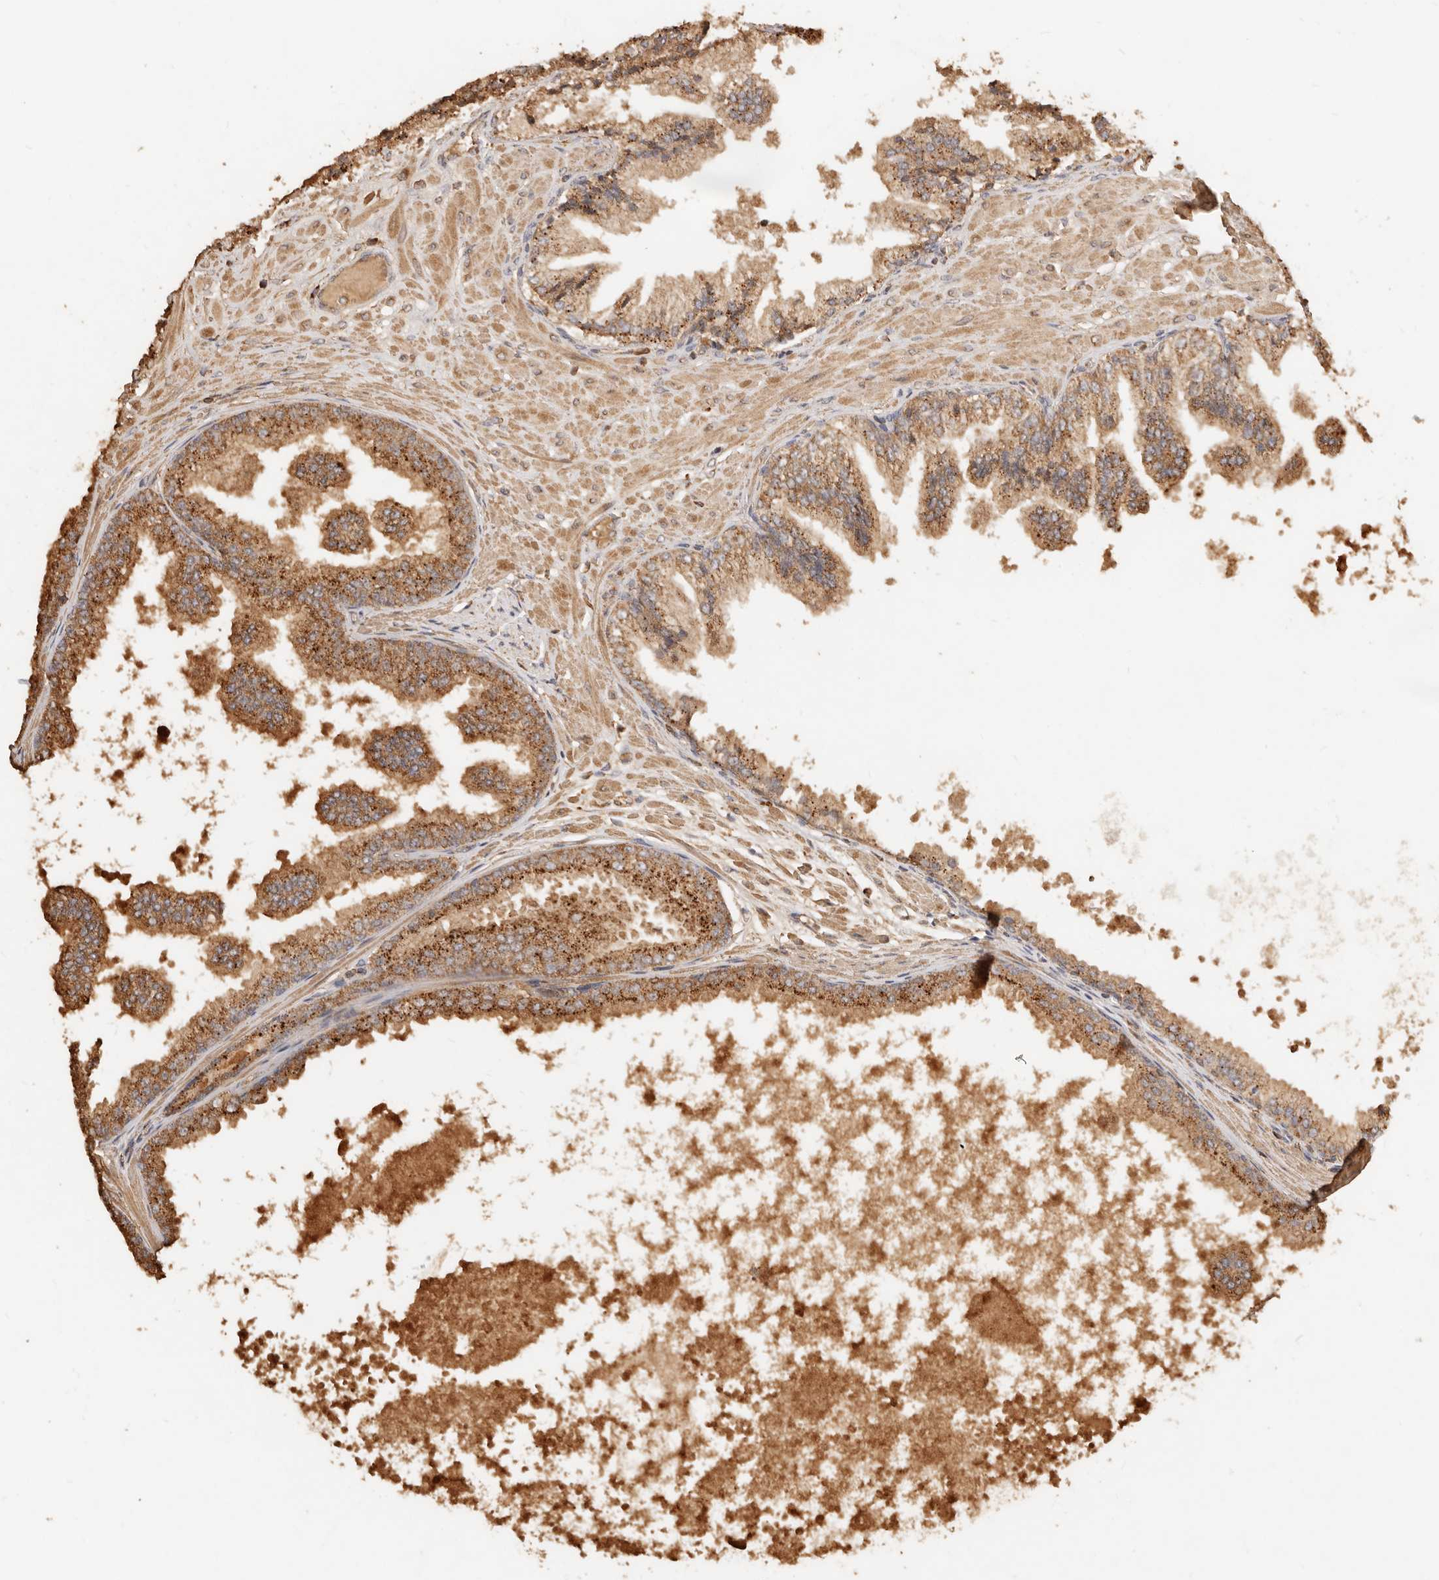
{"staining": {"intensity": "strong", "quantity": ">75%", "location": "cytoplasmic/membranous"}, "tissue": "prostate cancer", "cell_type": "Tumor cells", "image_type": "cancer", "snomed": [{"axis": "morphology", "description": "Adenocarcinoma, Low grade"}, {"axis": "topography", "description": "Prostate"}], "caption": "Low-grade adenocarcinoma (prostate) tissue demonstrates strong cytoplasmic/membranous expression in about >75% of tumor cells, visualized by immunohistochemistry.", "gene": "FAM180B", "patient": {"sex": "male", "age": 63}}